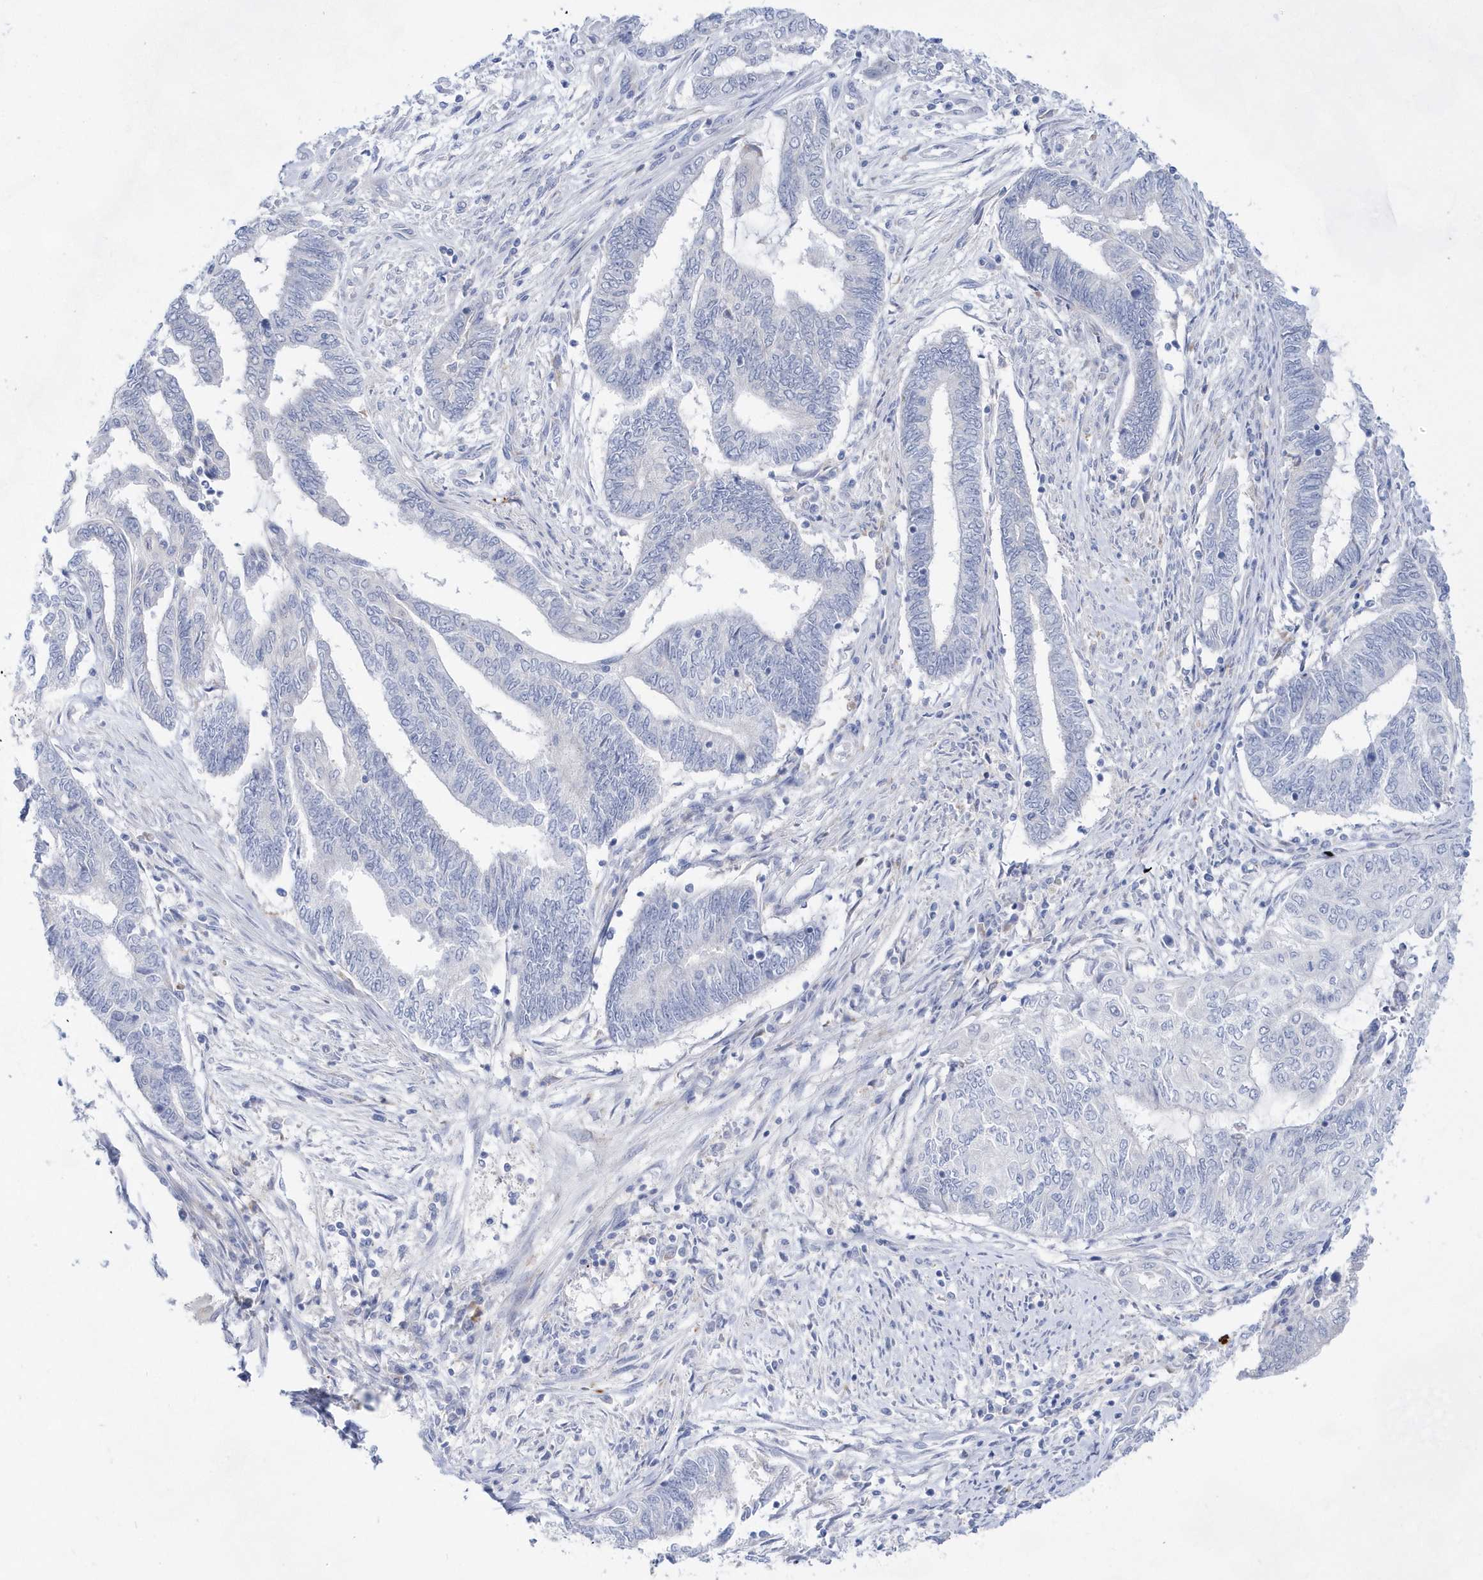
{"staining": {"intensity": "negative", "quantity": "none", "location": "none"}, "tissue": "endometrial cancer", "cell_type": "Tumor cells", "image_type": "cancer", "snomed": [{"axis": "morphology", "description": "Adenocarcinoma, NOS"}, {"axis": "topography", "description": "Uterus"}, {"axis": "topography", "description": "Endometrium"}], "caption": "Endometrial cancer (adenocarcinoma) was stained to show a protein in brown. There is no significant expression in tumor cells.", "gene": "BDH2", "patient": {"sex": "female", "age": 70}}